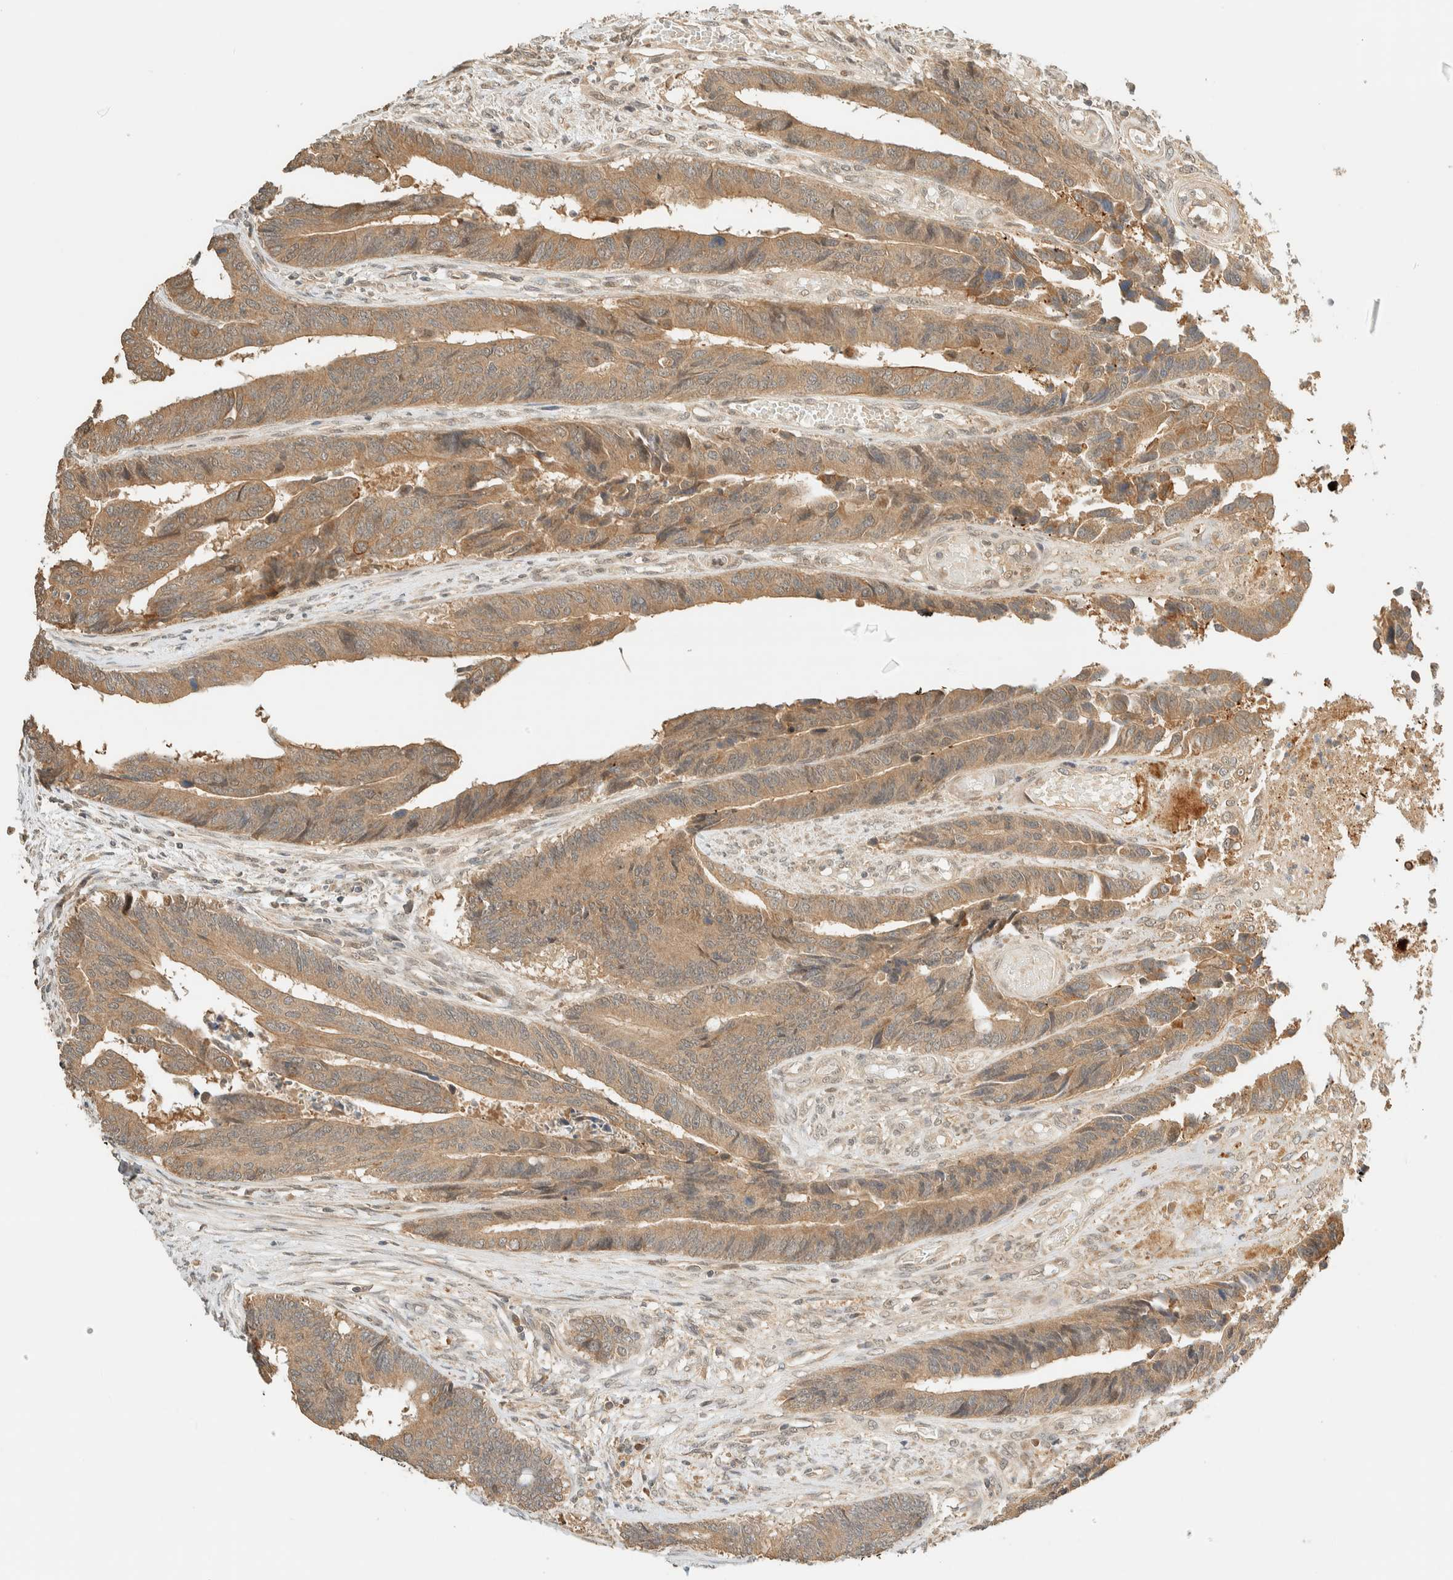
{"staining": {"intensity": "moderate", "quantity": ">75%", "location": "cytoplasmic/membranous"}, "tissue": "colorectal cancer", "cell_type": "Tumor cells", "image_type": "cancer", "snomed": [{"axis": "morphology", "description": "Adenocarcinoma, NOS"}, {"axis": "topography", "description": "Rectum"}], "caption": "Human colorectal adenocarcinoma stained with a protein marker displays moderate staining in tumor cells.", "gene": "ZBTB34", "patient": {"sex": "male", "age": 84}}